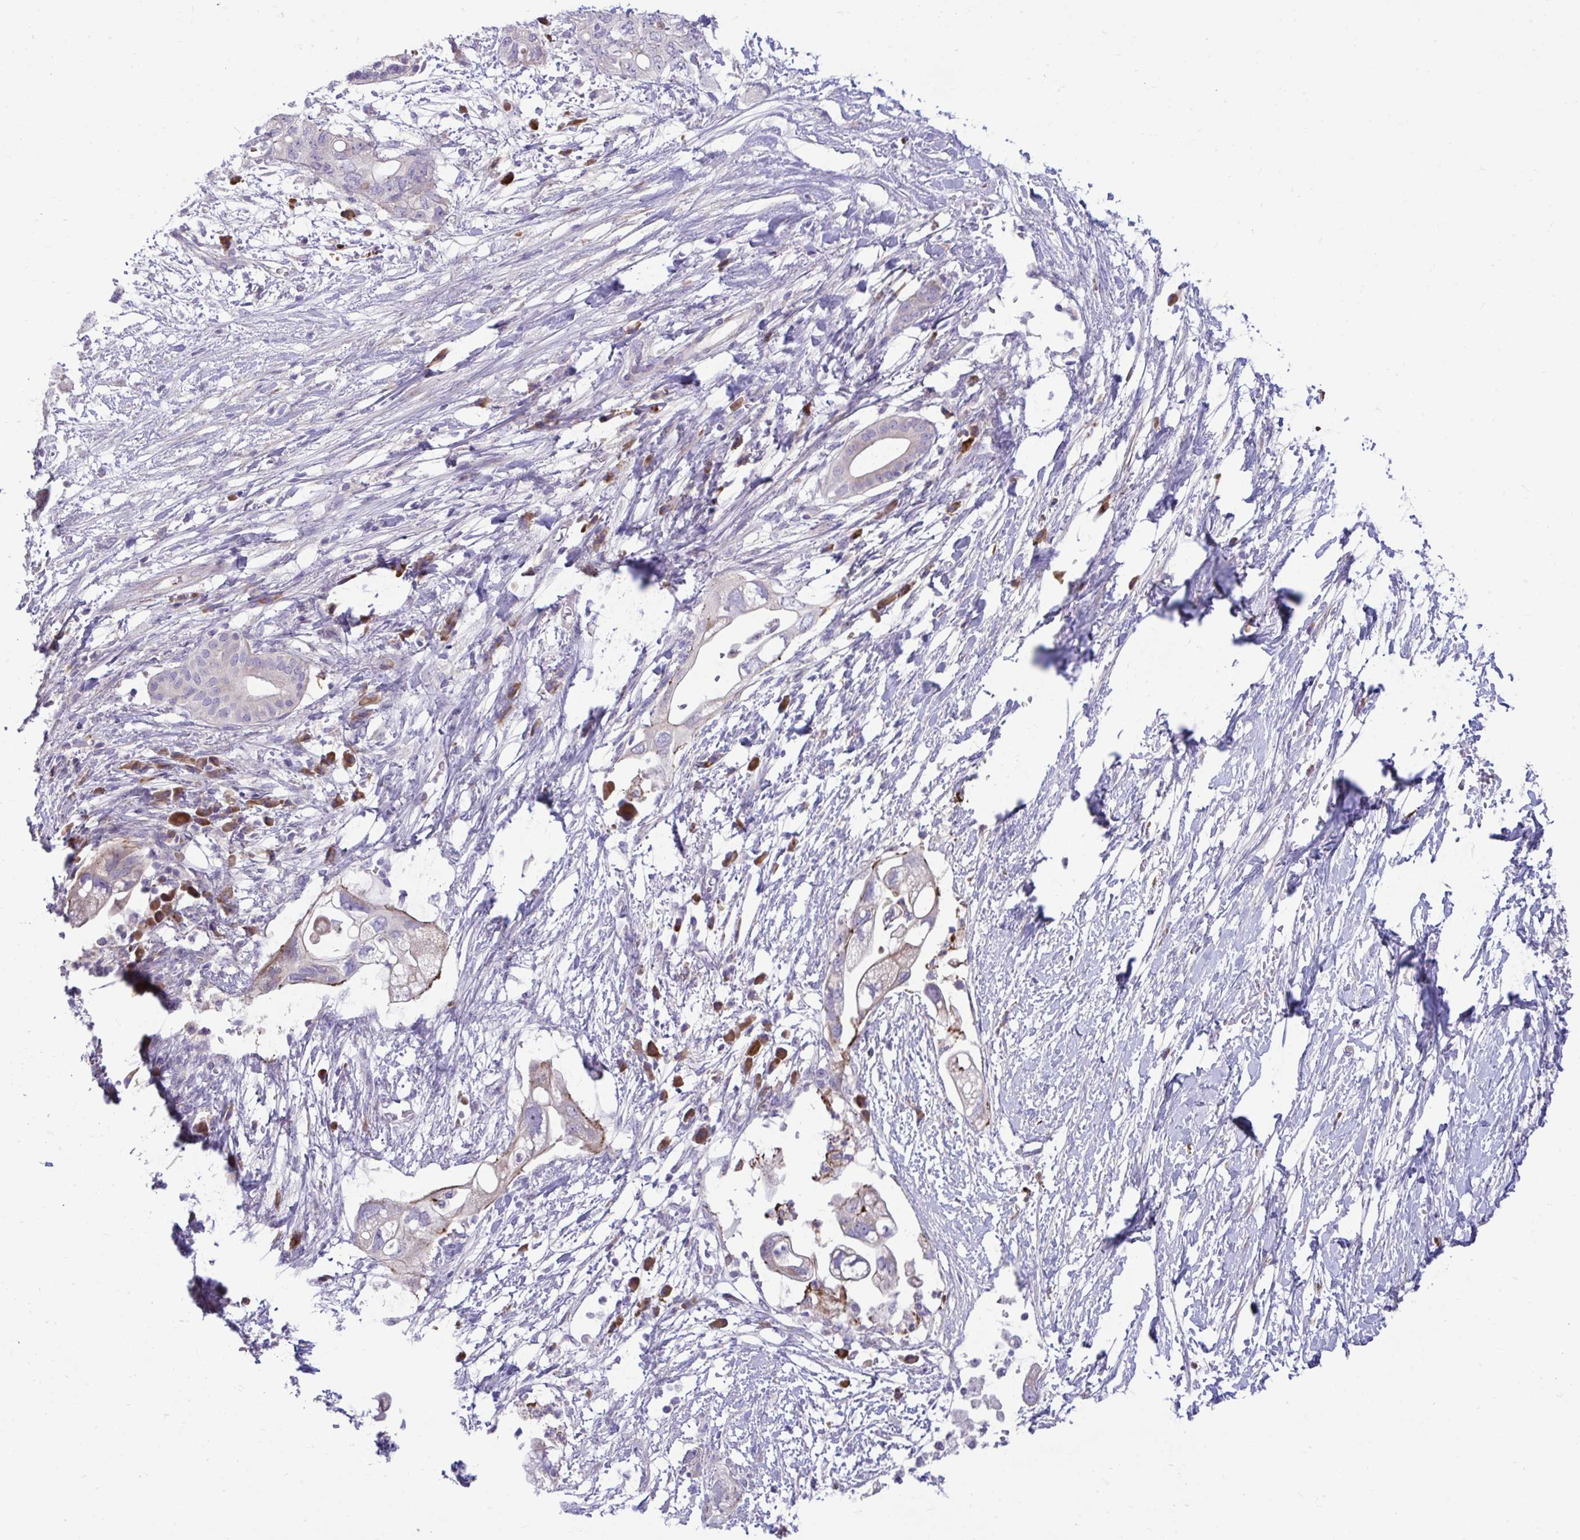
{"staining": {"intensity": "weak", "quantity": "<25%", "location": "cytoplasmic/membranous"}, "tissue": "pancreatic cancer", "cell_type": "Tumor cells", "image_type": "cancer", "snomed": [{"axis": "morphology", "description": "Adenocarcinoma, NOS"}, {"axis": "topography", "description": "Pancreas"}], "caption": "IHC of pancreatic adenocarcinoma displays no expression in tumor cells. (DAB IHC visualized using brightfield microscopy, high magnification).", "gene": "PIGZ", "patient": {"sex": "female", "age": 72}}